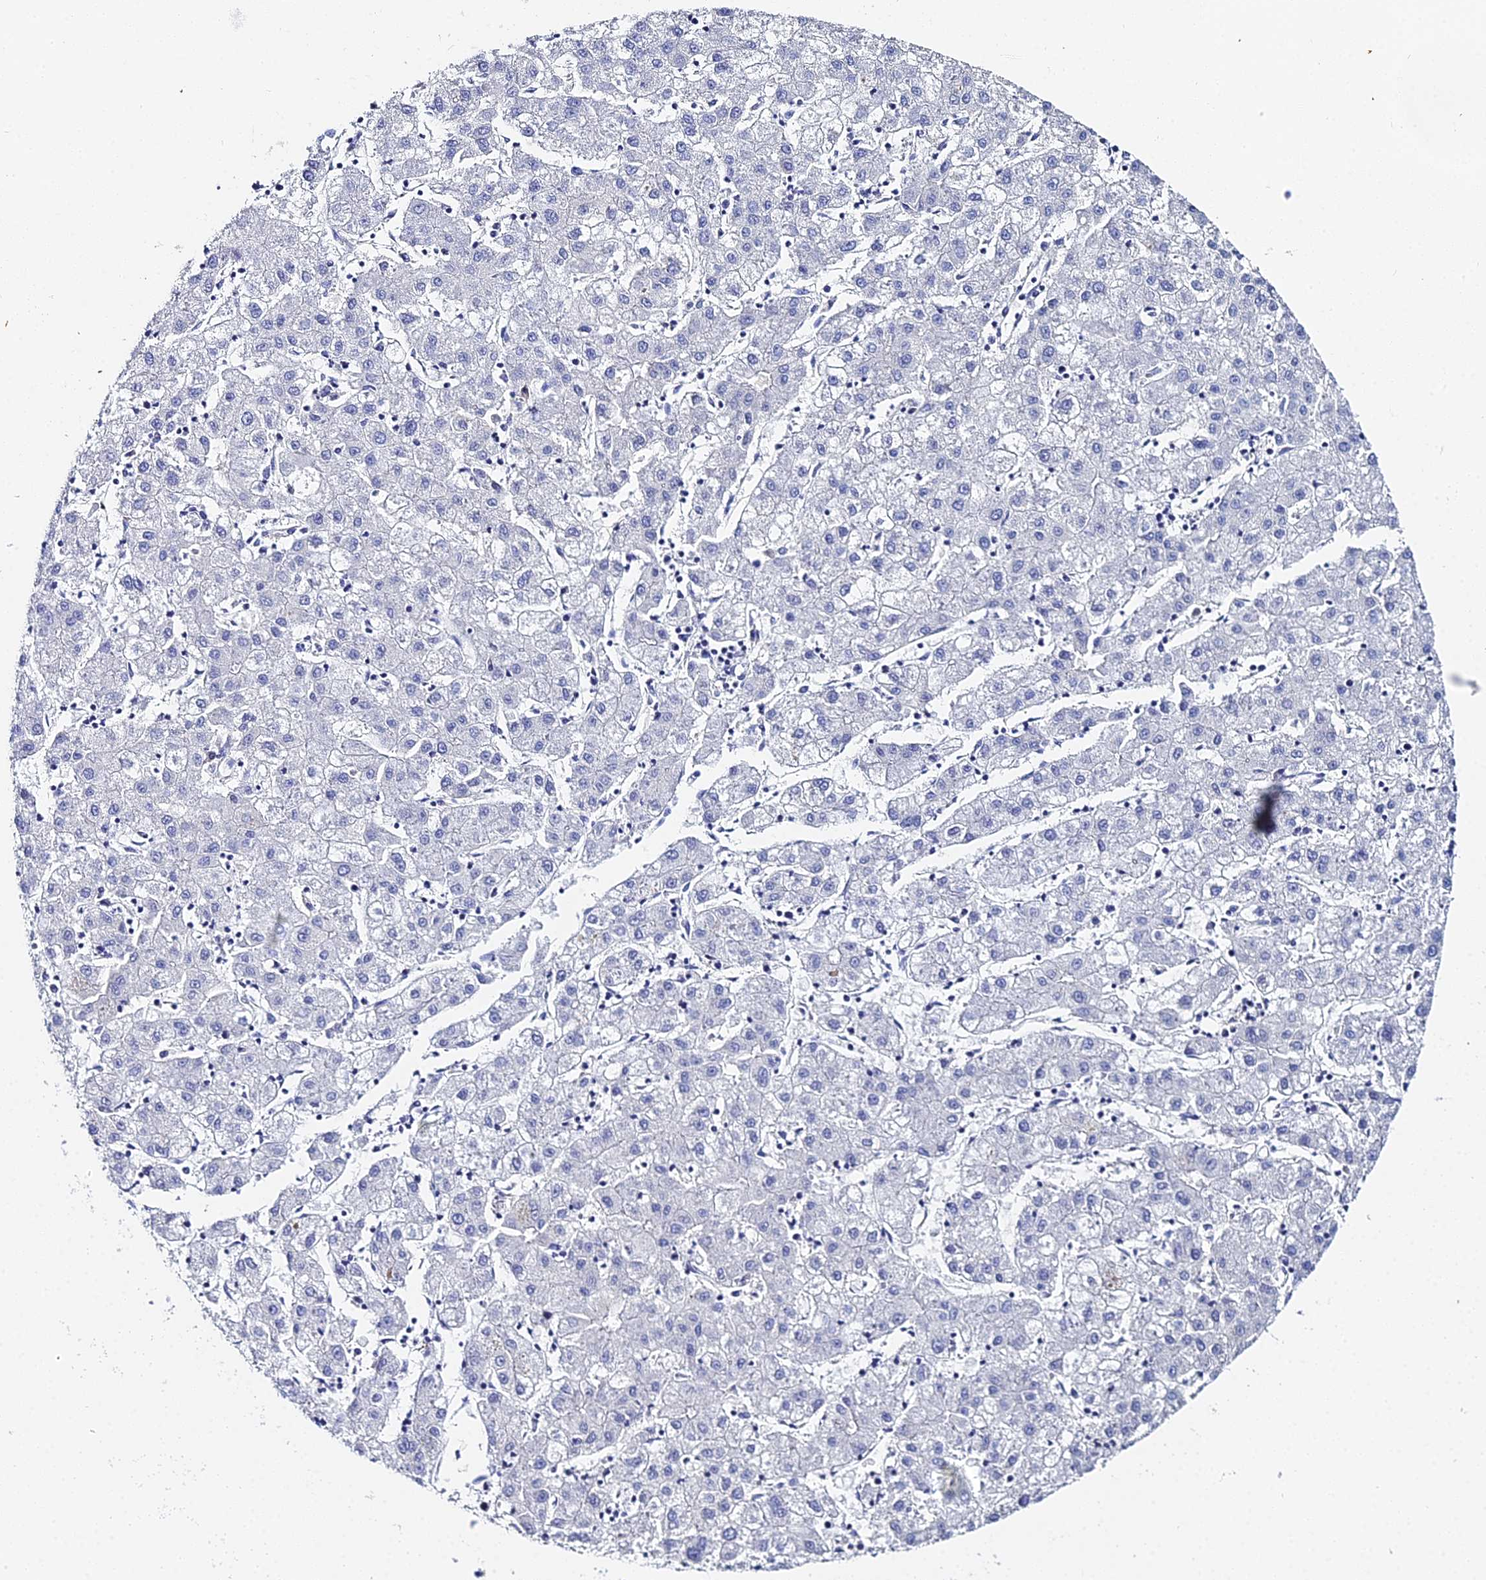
{"staining": {"intensity": "negative", "quantity": "none", "location": "none"}, "tissue": "liver cancer", "cell_type": "Tumor cells", "image_type": "cancer", "snomed": [{"axis": "morphology", "description": "Carcinoma, Hepatocellular, NOS"}, {"axis": "topography", "description": "Liver"}], "caption": "There is no significant expression in tumor cells of liver cancer.", "gene": "UBE2L3", "patient": {"sex": "male", "age": 72}}